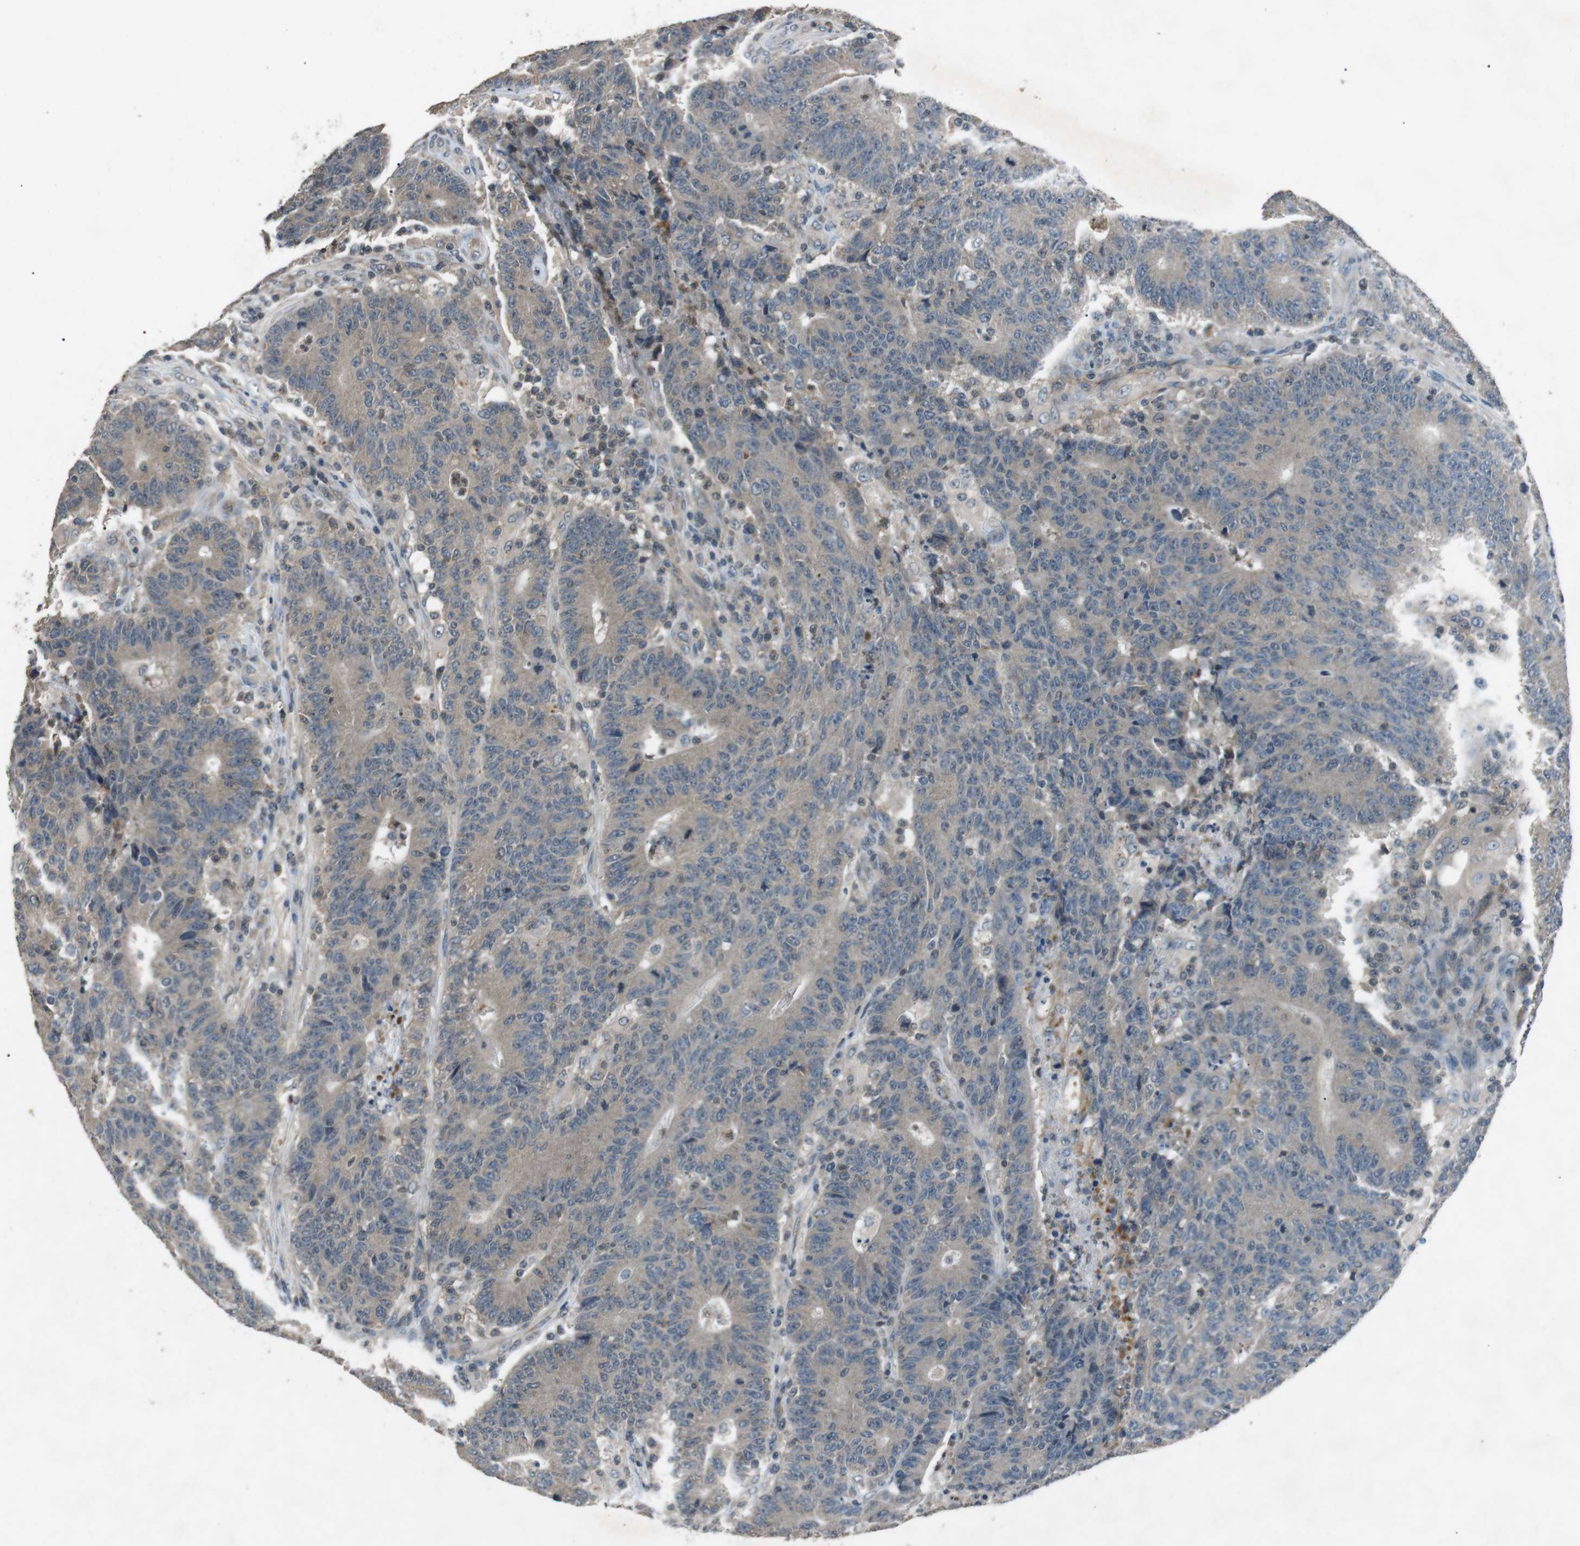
{"staining": {"intensity": "weak", "quantity": "<25%", "location": "cytoplasmic/membranous"}, "tissue": "colorectal cancer", "cell_type": "Tumor cells", "image_type": "cancer", "snomed": [{"axis": "morphology", "description": "Normal tissue, NOS"}, {"axis": "morphology", "description": "Adenocarcinoma, NOS"}, {"axis": "topography", "description": "Colon"}], "caption": "IHC image of neoplastic tissue: human colorectal adenocarcinoma stained with DAB (3,3'-diaminobenzidine) displays no significant protein positivity in tumor cells.", "gene": "NEK7", "patient": {"sex": "female", "age": 75}}